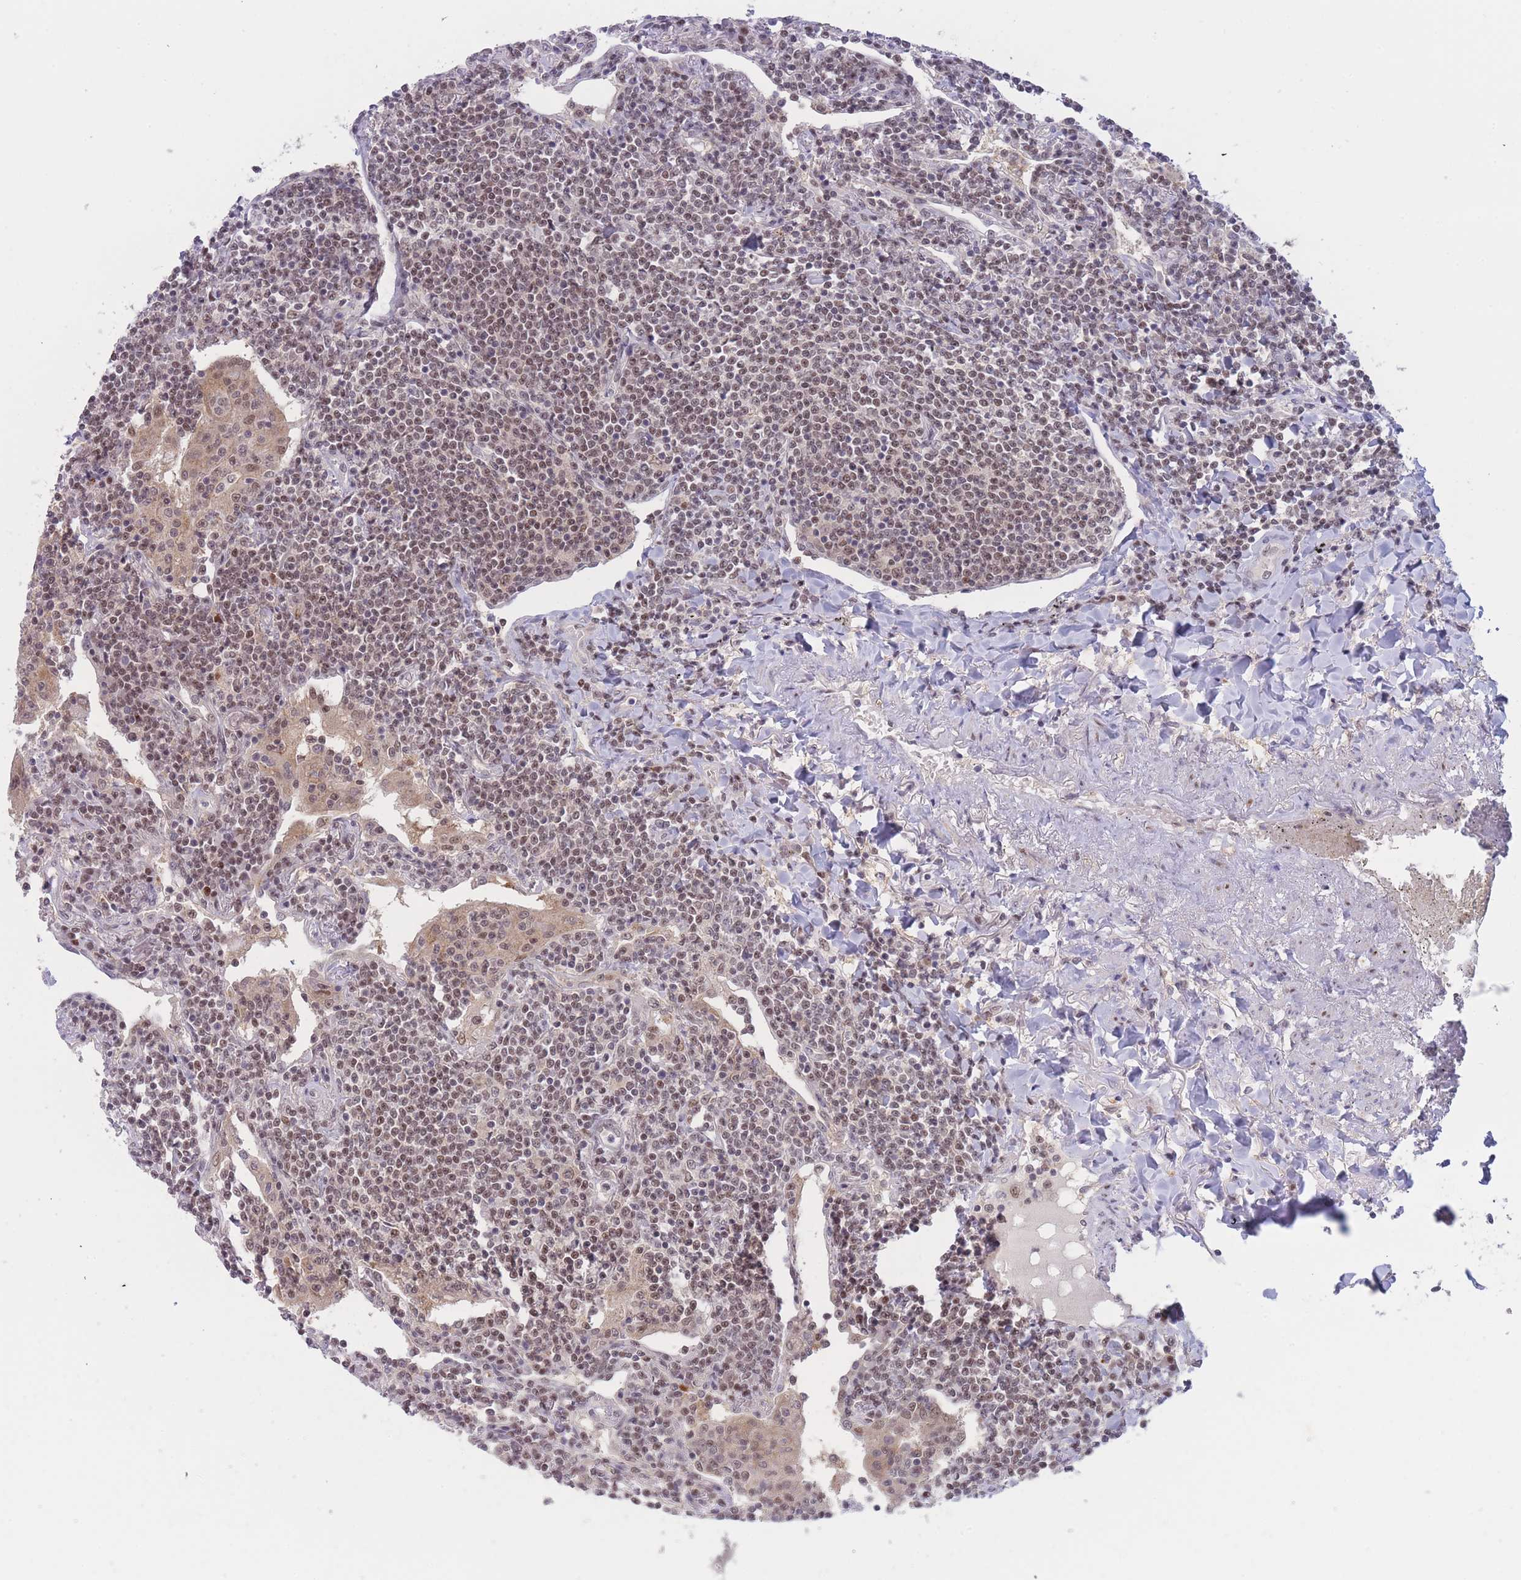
{"staining": {"intensity": "moderate", "quantity": ">75%", "location": "nuclear"}, "tissue": "lymphoma", "cell_type": "Tumor cells", "image_type": "cancer", "snomed": [{"axis": "morphology", "description": "Malignant lymphoma, non-Hodgkin's type, Low grade"}, {"axis": "topography", "description": "Lung"}], "caption": "Immunohistochemistry staining of malignant lymphoma, non-Hodgkin's type (low-grade), which displays medium levels of moderate nuclear expression in approximately >75% of tumor cells indicating moderate nuclear protein expression. The staining was performed using DAB (3,3'-diaminobenzidine) (brown) for protein detection and nuclei were counterstained in hematoxylin (blue).", "gene": "DEAF1", "patient": {"sex": "female", "age": 71}}